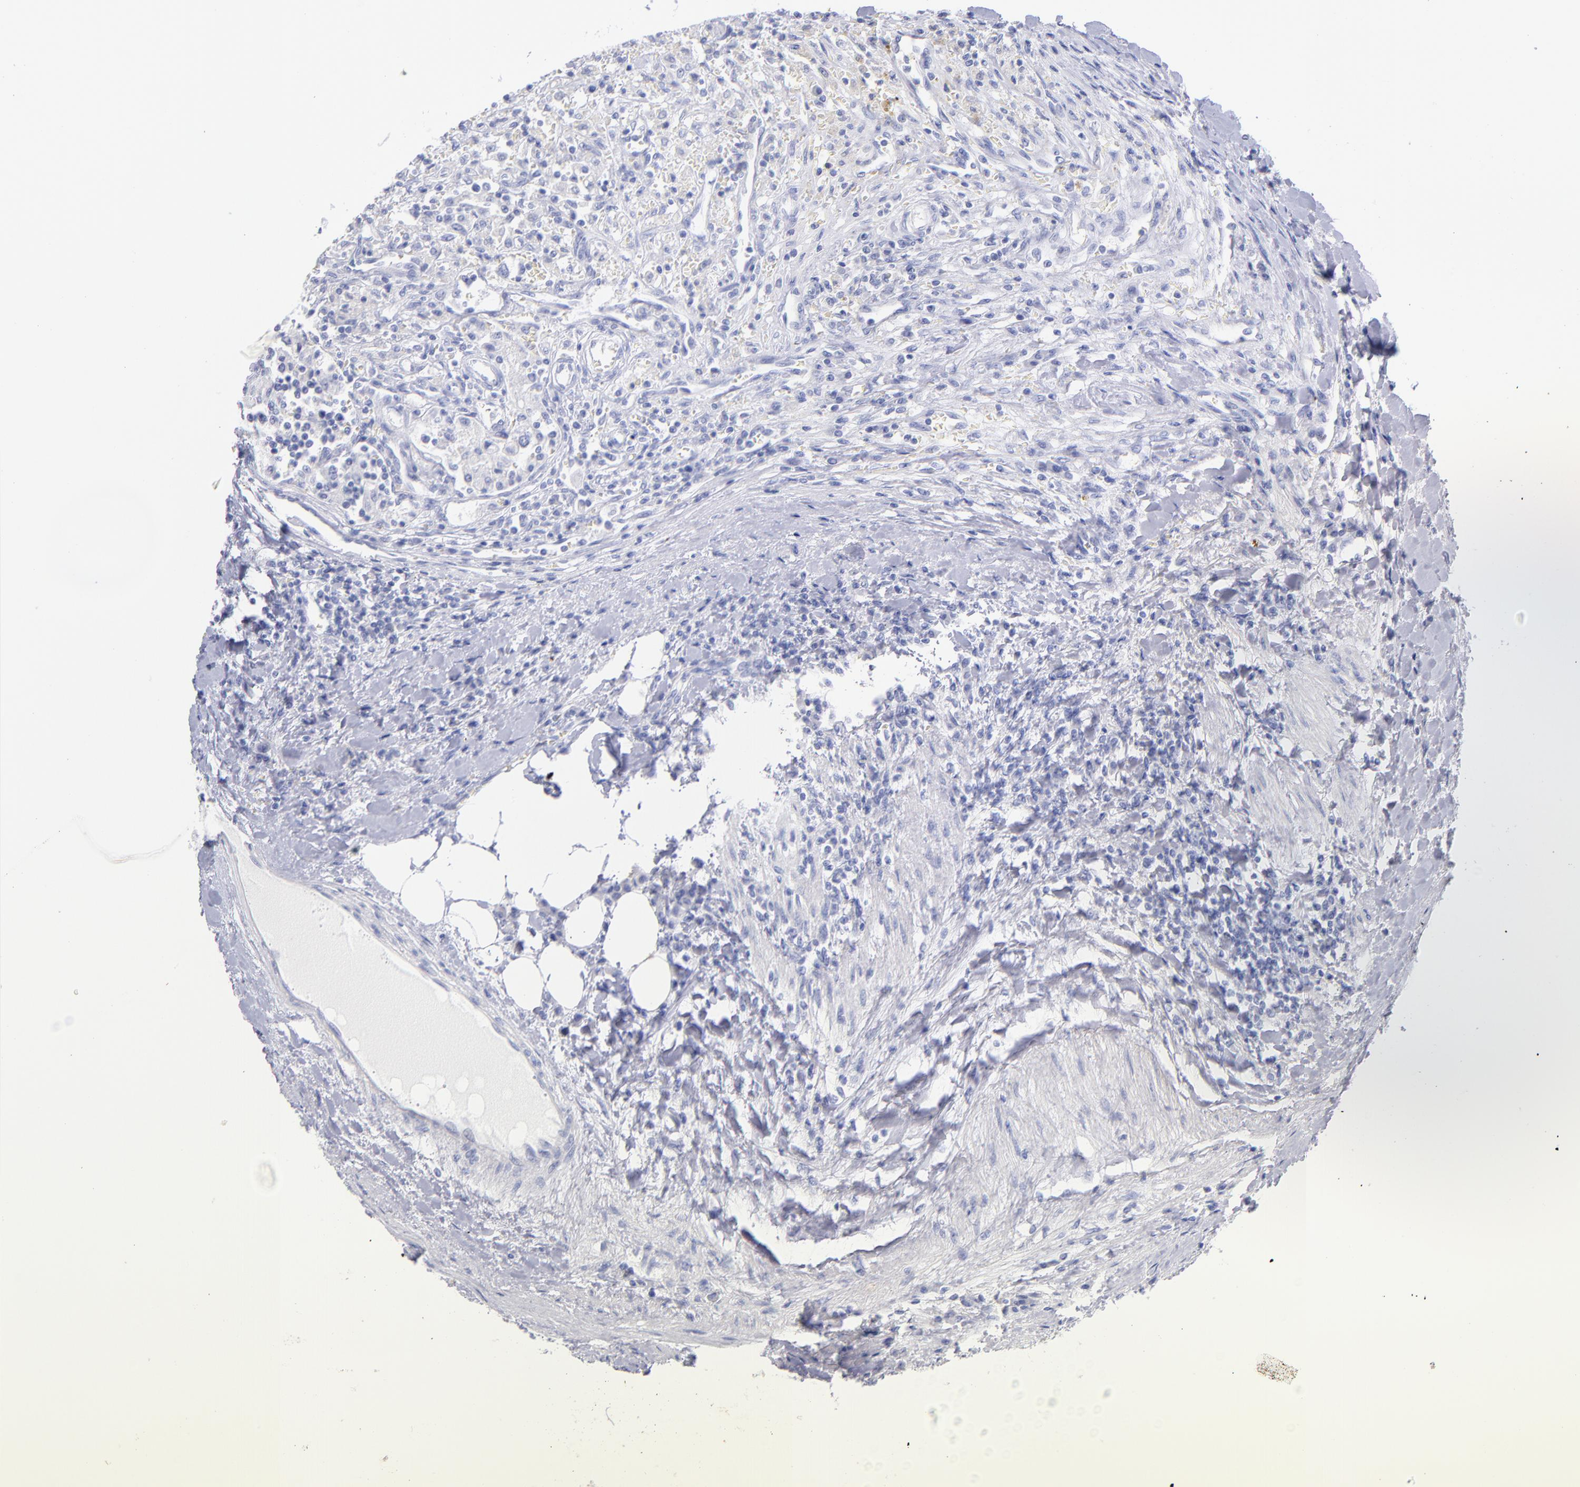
{"staining": {"intensity": "negative", "quantity": "none", "location": "none"}, "tissue": "renal cancer", "cell_type": "Tumor cells", "image_type": "cancer", "snomed": [{"axis": "morphology", "description": "Normal tissue, NOS"}, {"axis": "morphology", "description": "Adenocarcinoma, NOS"}, {"axis": "topography", "description": "Kidney"}], "caption": "DAB (3,3'-diaminobenzidine) immunohistochemical staining of renal cancer displays no significant expression in tumor cells. Brightfield microscopy of IHC stained with DAB (brown) and hematoxylin (blue), captured at high magnification.", "gene": "SCGN", "patient": {"sex": "male", "age": 71}}